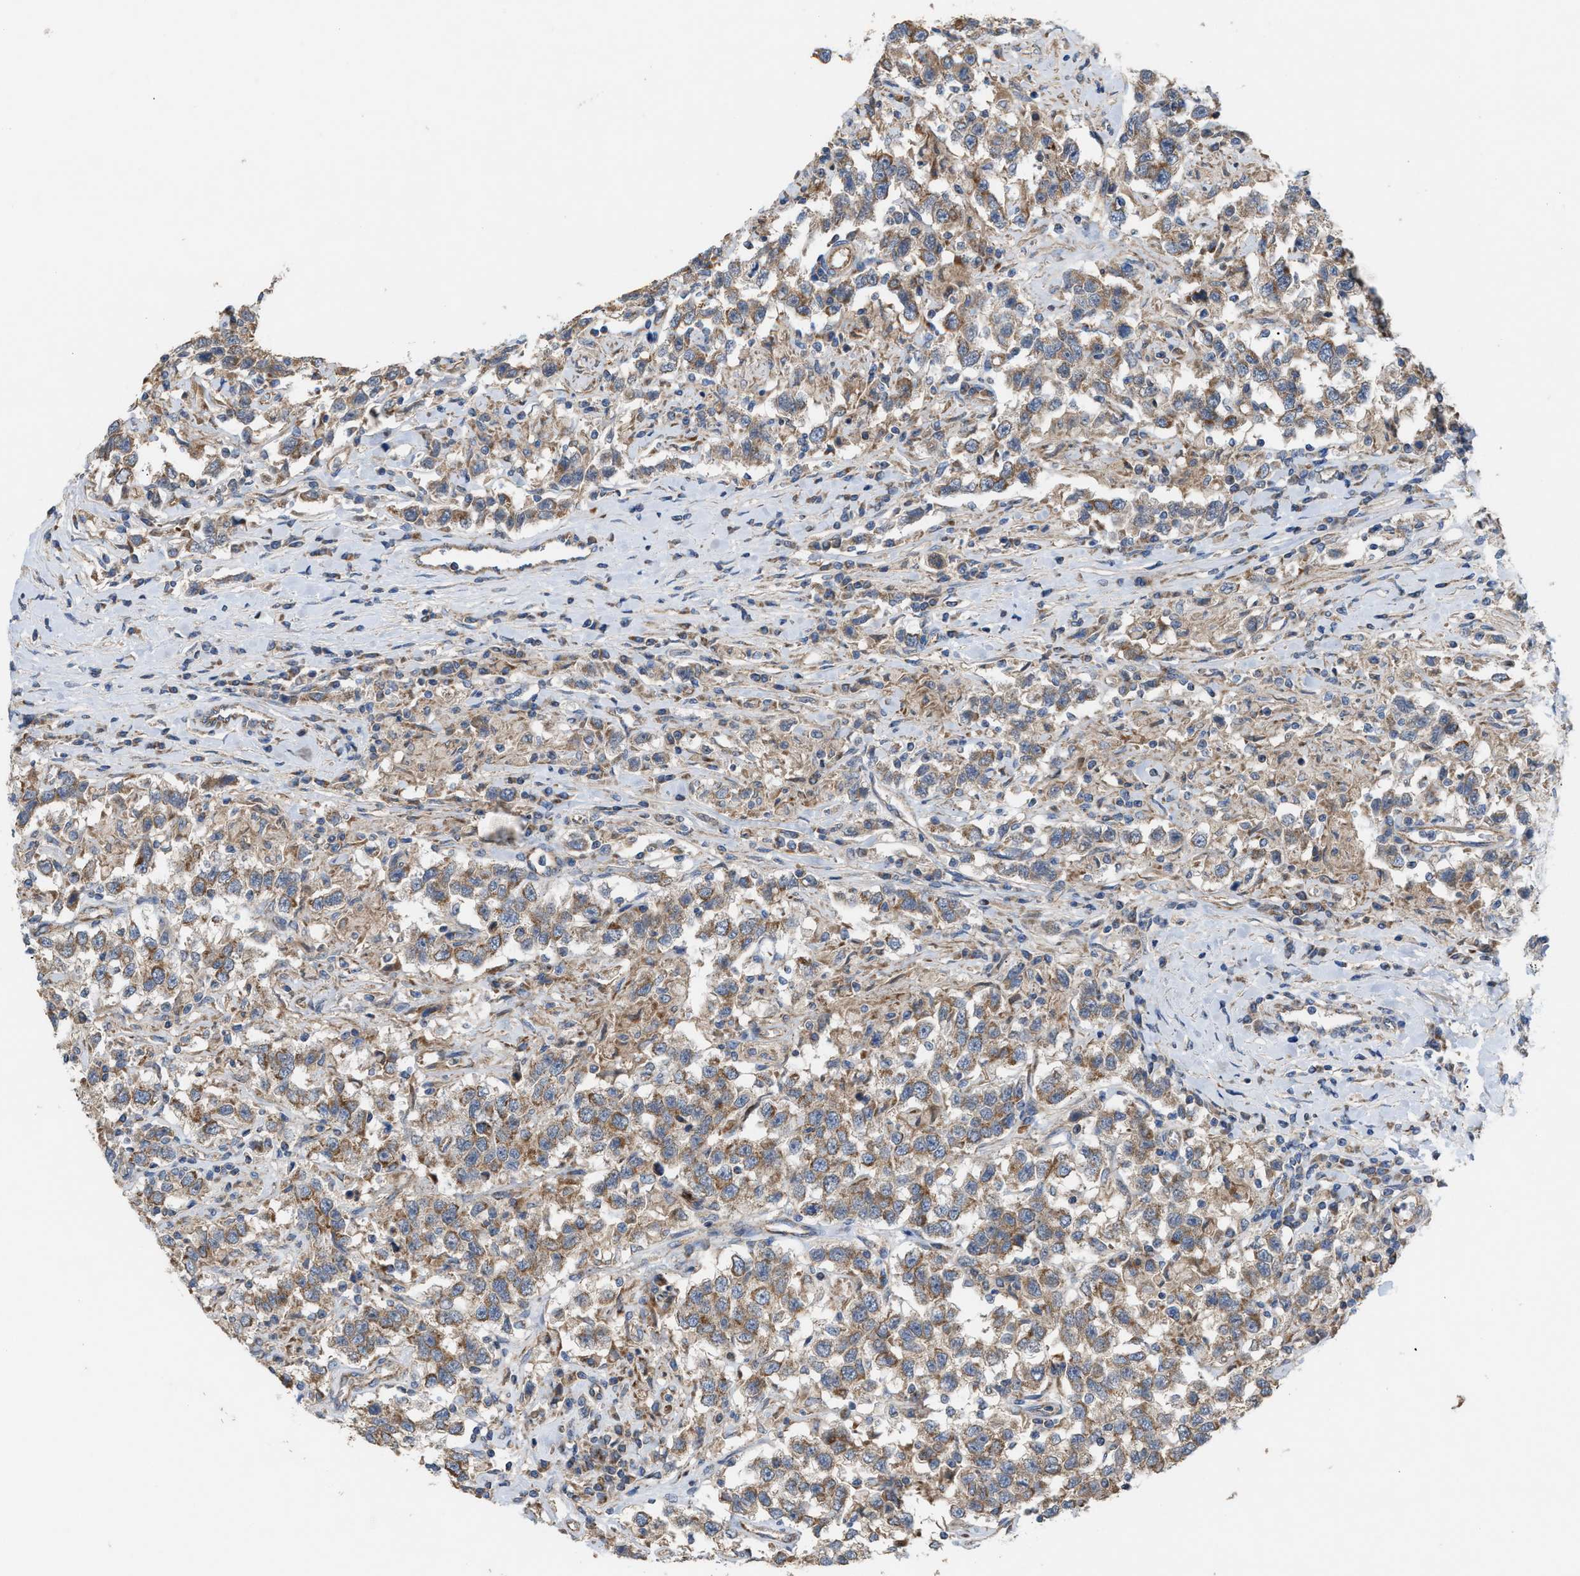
{"staining": {"intensity": "weak", "quantity": ">75%", "location": "cytoplasmic/membranous"}, "tissue": "testis cancer", "cell_type": "Tumor cells", "image_type": "cancer", "snomed": [{"axis": "morphology", "description": "Seminoma, NOS"}, {"axis": "topography", "description": "Testis"}], "caption": "Testis cancer stained with a brown dye shows weak cytoplasmic/membranous positive positivity in approximately >75% of tumor cells.", "gene": "OXSM", "patient": {"sex": "male", "age": 41}}